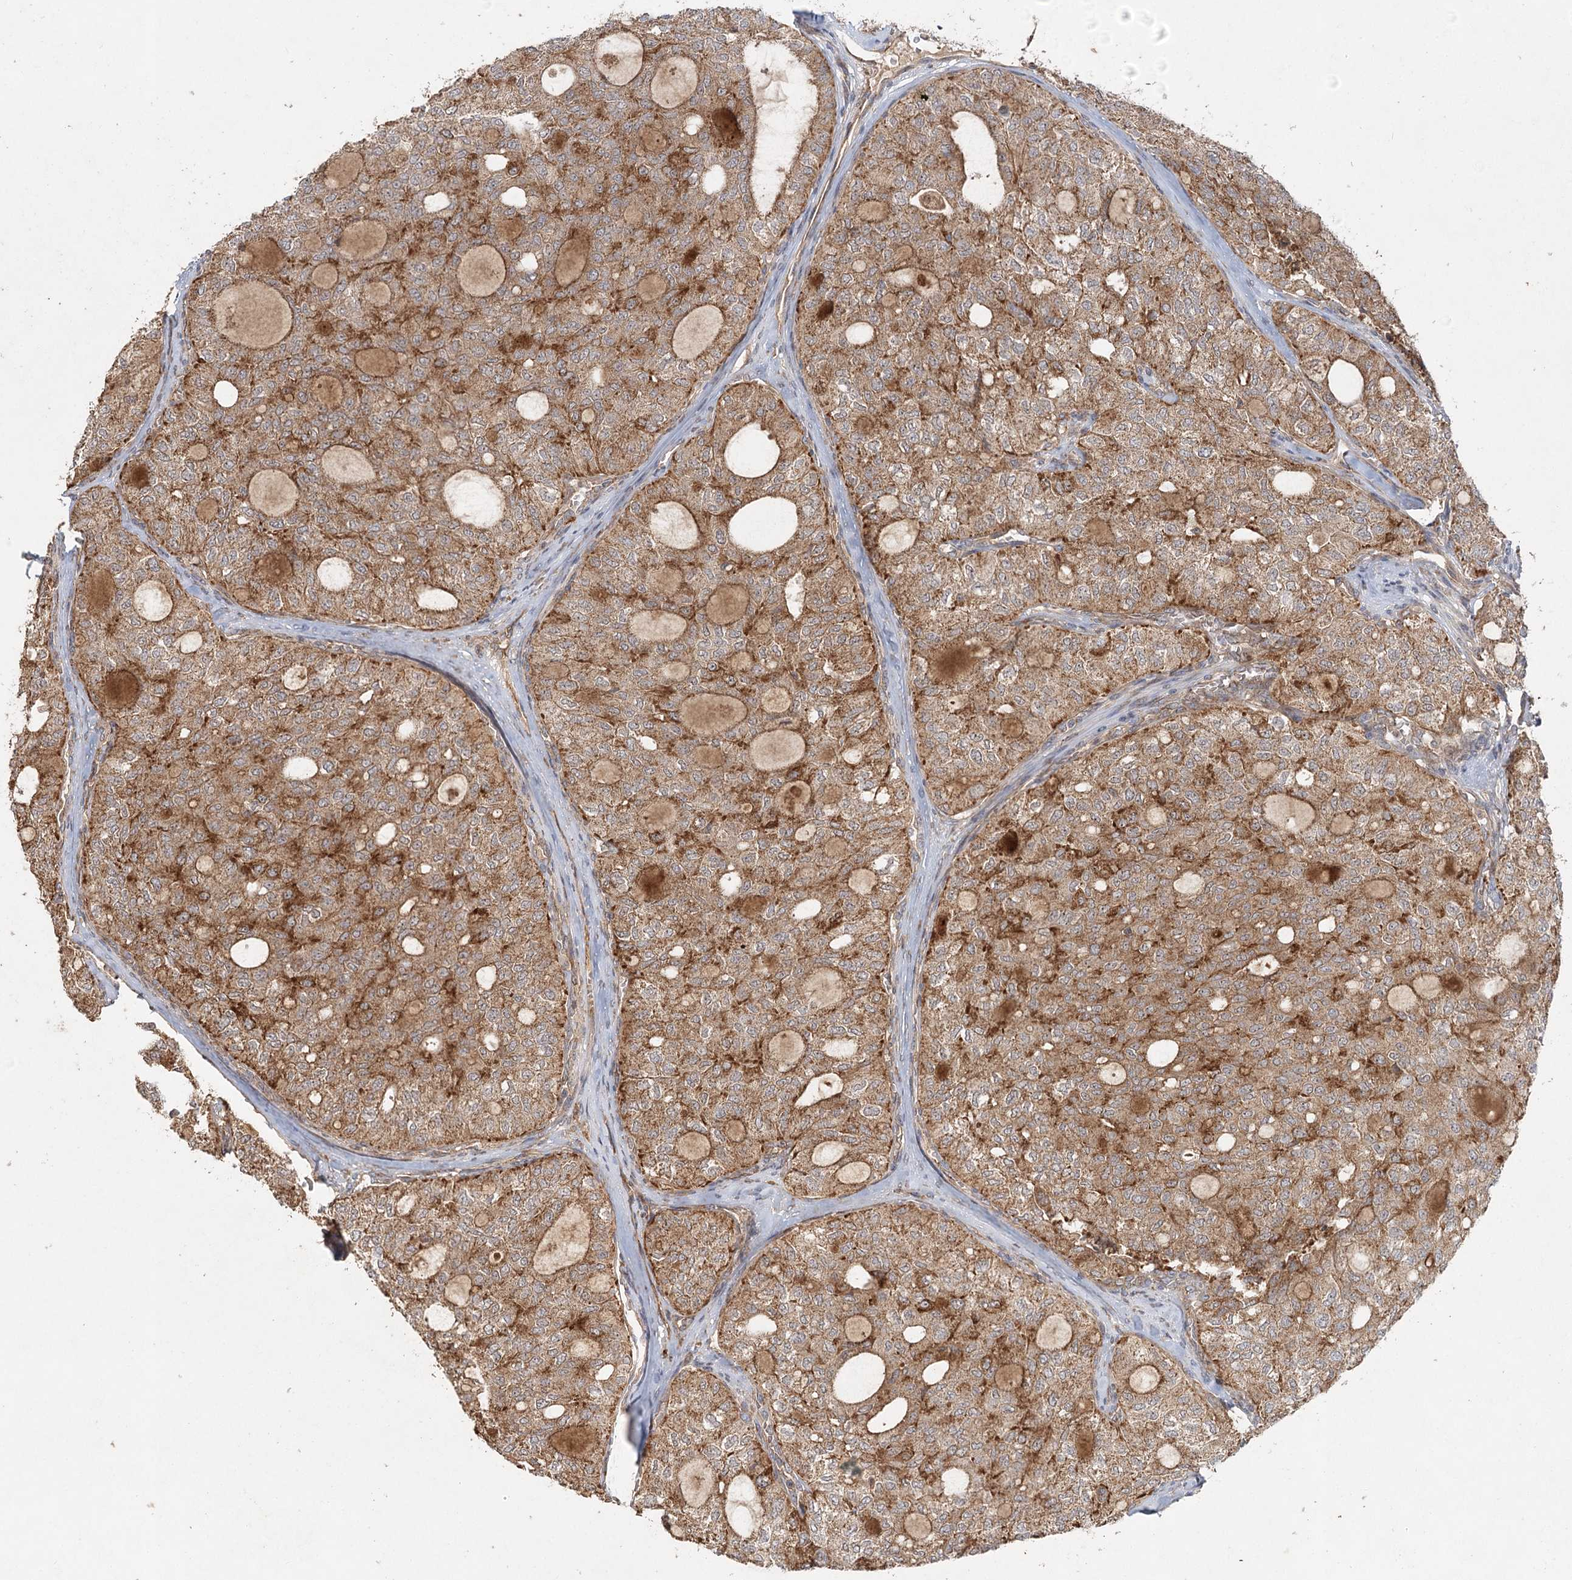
{"staining": {"intensity": "moderate", "quantity": ">75%", "location": "cytoplasmic/membranous"}, "tissue": "thyroid cancer", "cell_type": "Tumor cells", "image_type": "cancer", "snomed": [{"axis": "morphology", "description": "Follicular adenoma carcinoma, NOS"}, {"axis": "topography", "description": "Thyroid gland"}], "caption": "Protein analysis of thyroid cancer (follicular adenoma carcinoma) tissue exhibits moderate cytoplasmic/membranous positivity in approximately >75% of tumor cells.", "gene": "RAPGEF6", "patient": {"sex": "male", "age": 75}}